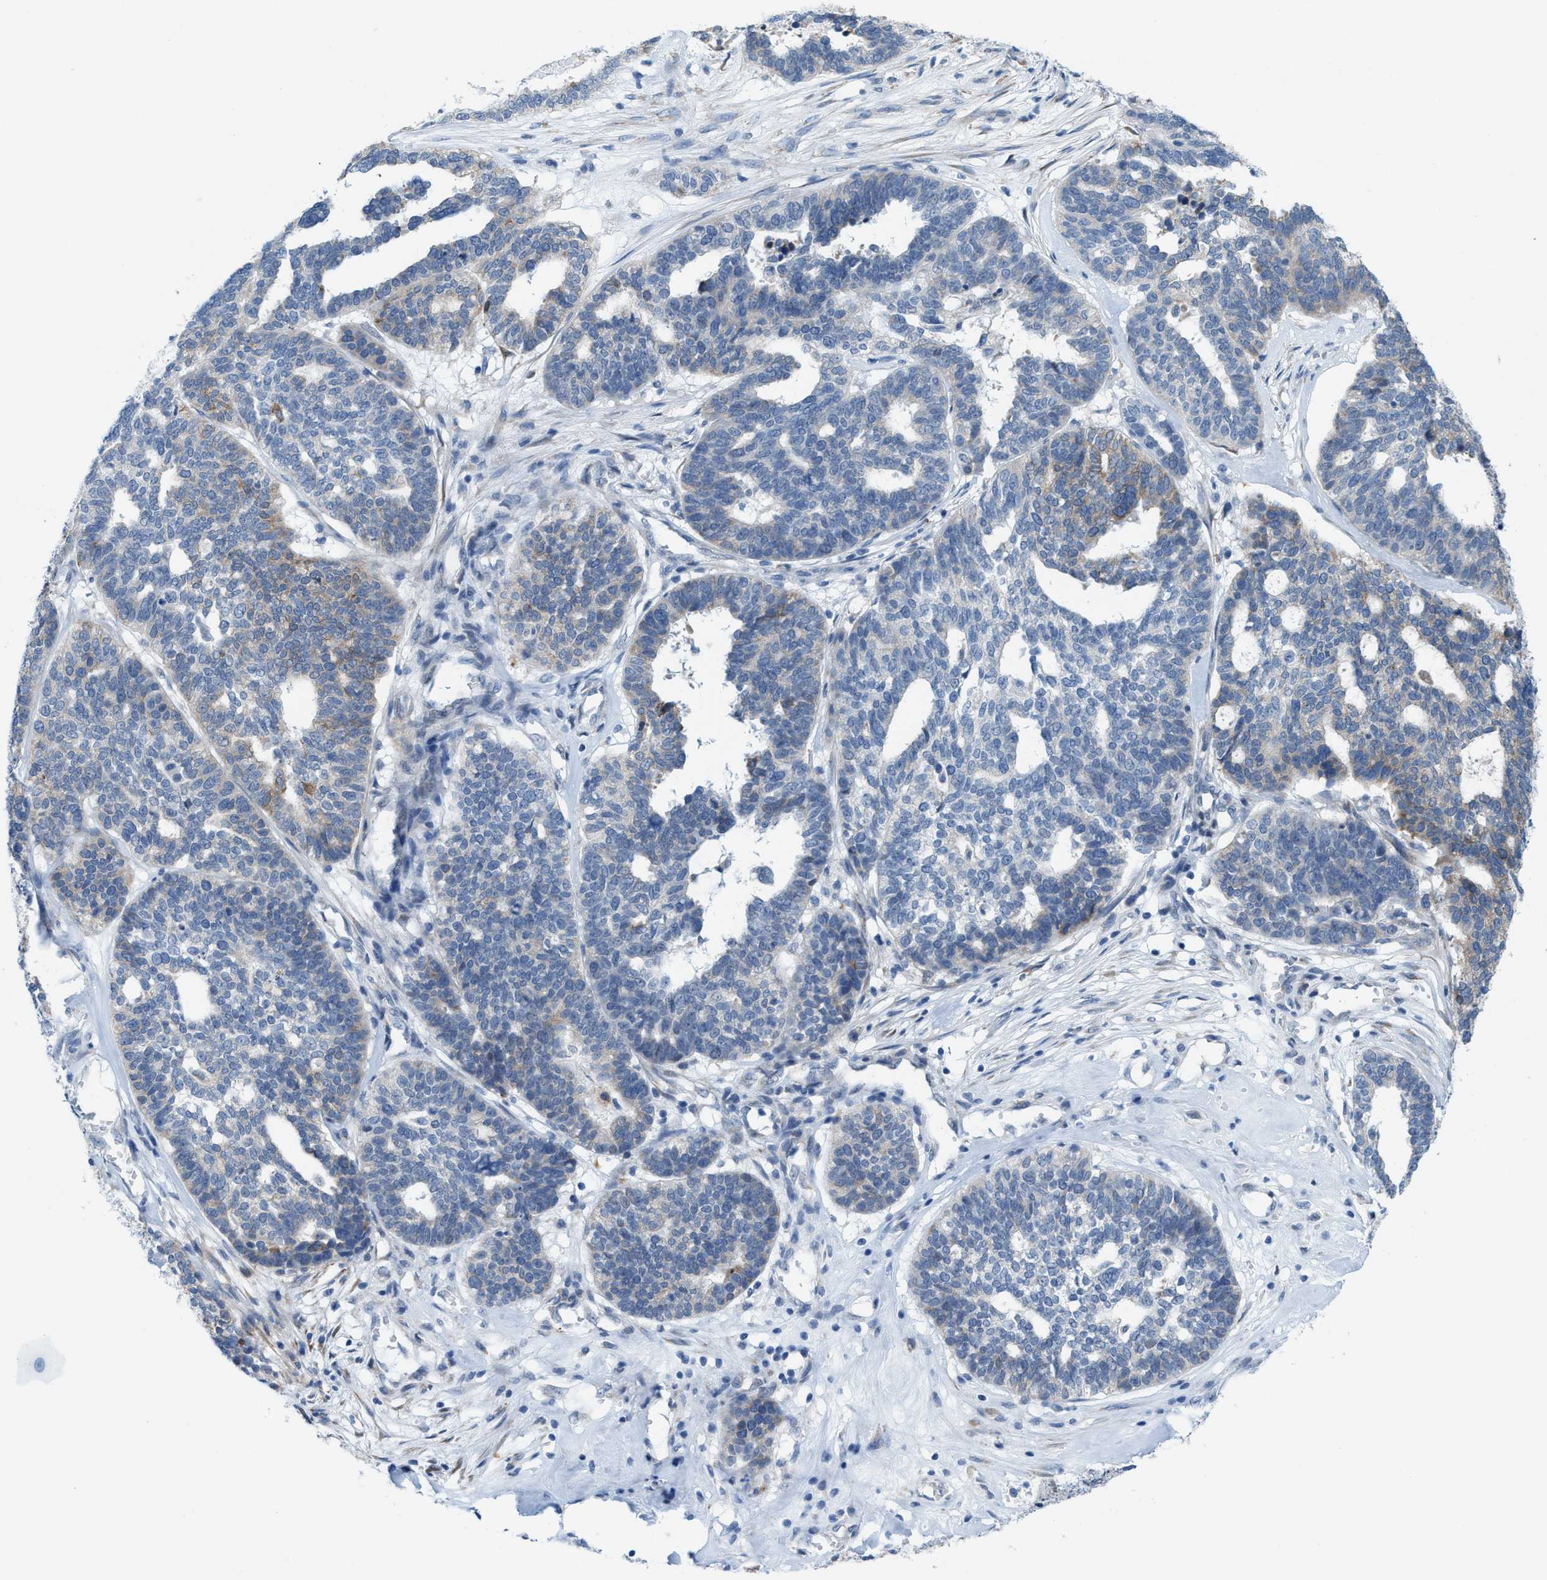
{"staining": {"intensity": "moderate", "quantity": "25%-75%", "location": "cytoplasmic/membranous"}, "tissue": "ovarian cancer", "cell_type": "Tumor cells", "image_type": "cancer", "snomed": [{"axis": "morphology", "description": "Cystadenocarcinoma, serous, NOS"}, {"axis": "topography", "description": "Ovary"}], "caption": "Serous cystadenocarcinoma (ovarian) stained for a protein (brown) demonstrates moderate cytoplasmic/membranous positive positivity in approximately 25%-75% of tumor cells.", "gene": "KIFC3", "patient": {"sex": "female", "age": 59}}